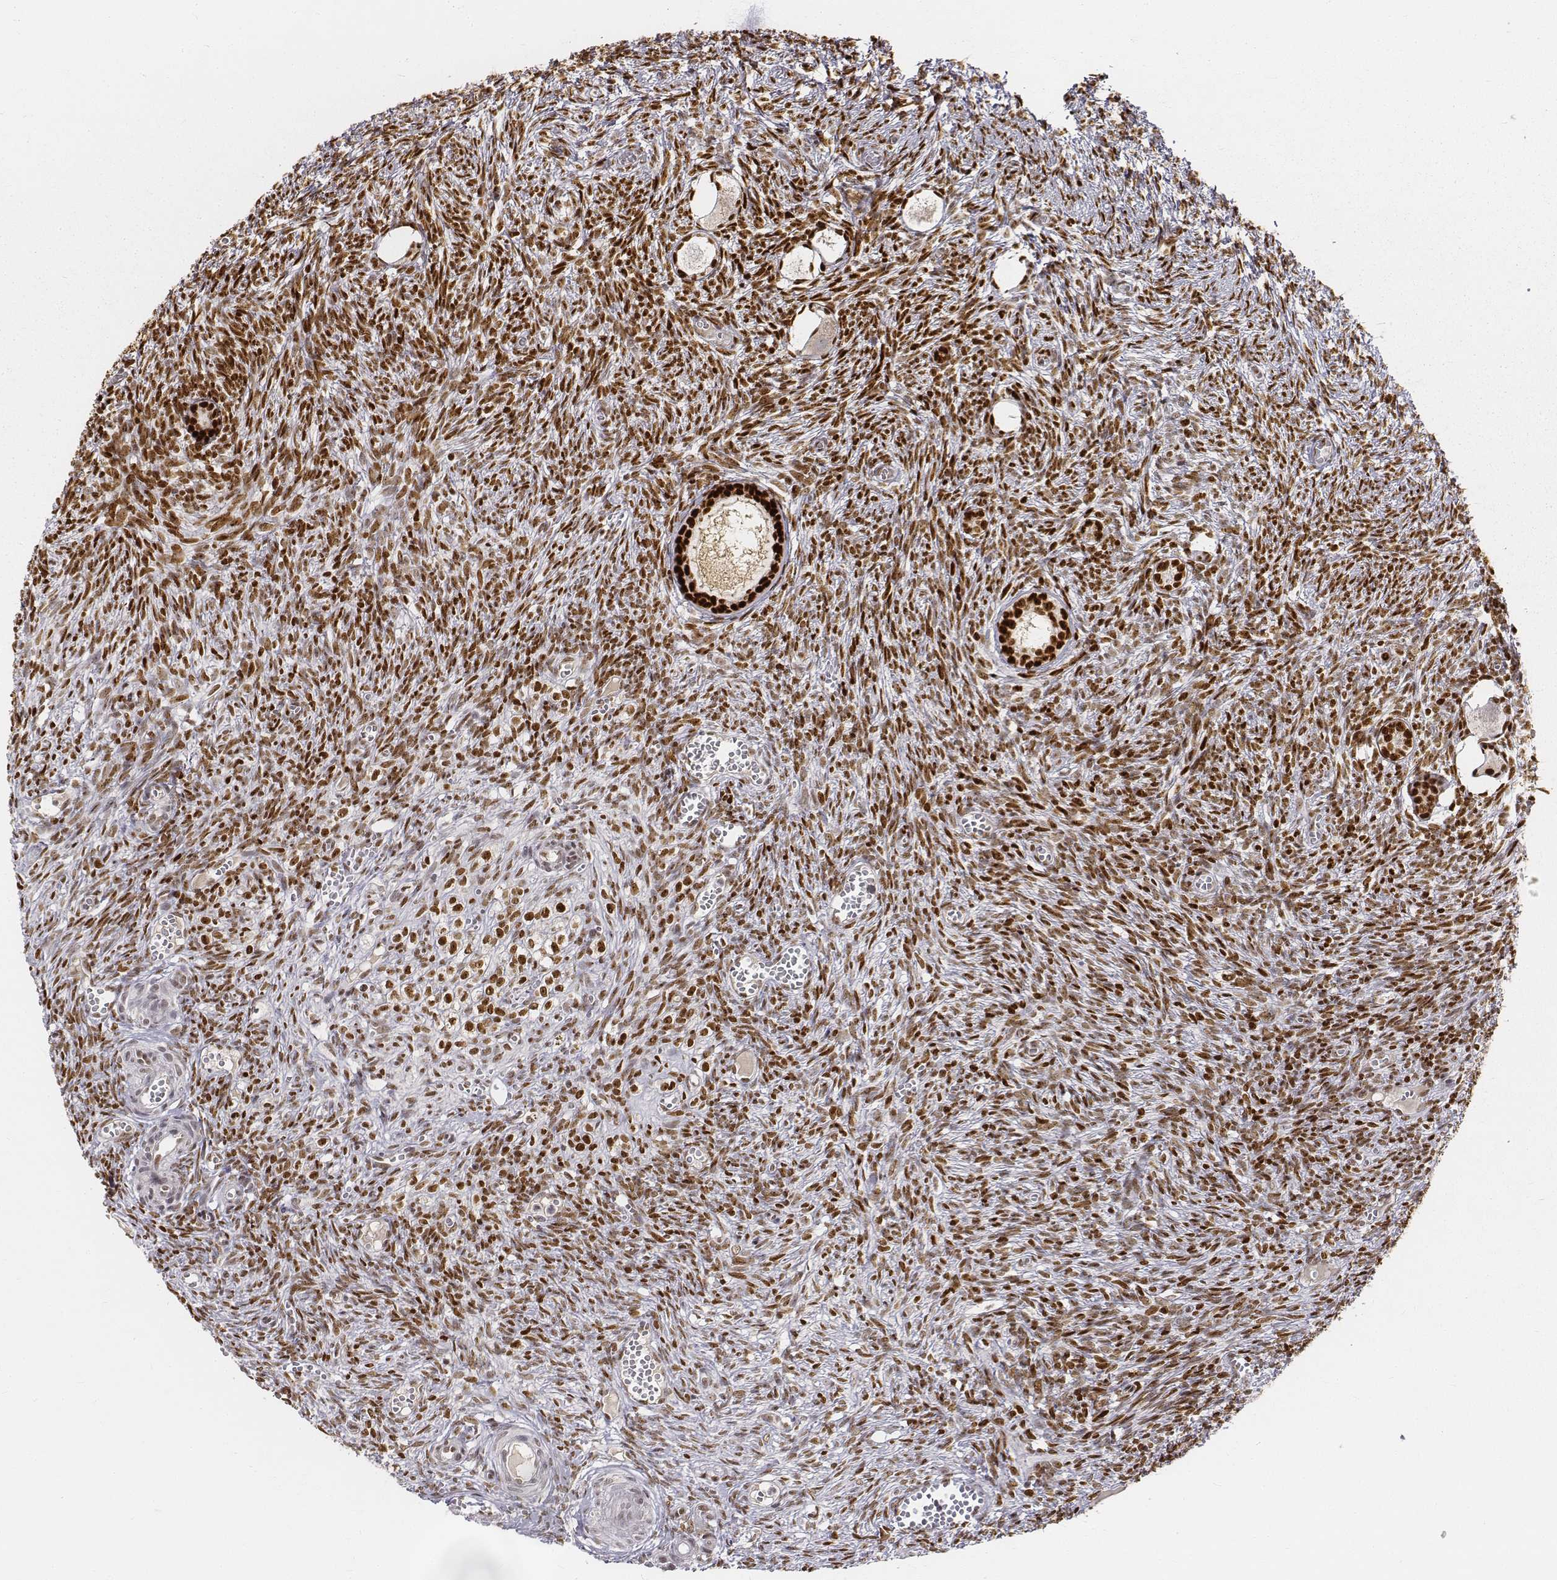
{"staining": {"intensity": "strong", "quantity": ">75%", "location": "nuclear"}, "tissue": "ovary", "cell_type": "Follicle cells", "image_type": "normal", "snomed": [{"axis": "morphology", "description": "Normal tissue, NOS"}, {"axis": "topography", "description": "Ovary"}], "caption": "Protein positivity by immunohistochemistry exhibits strong nuclear expression in about >75% of follicle cells in unremarkable ovary.", "gene": "PHF6", "patient": {"sex": "female", "age": 43}}